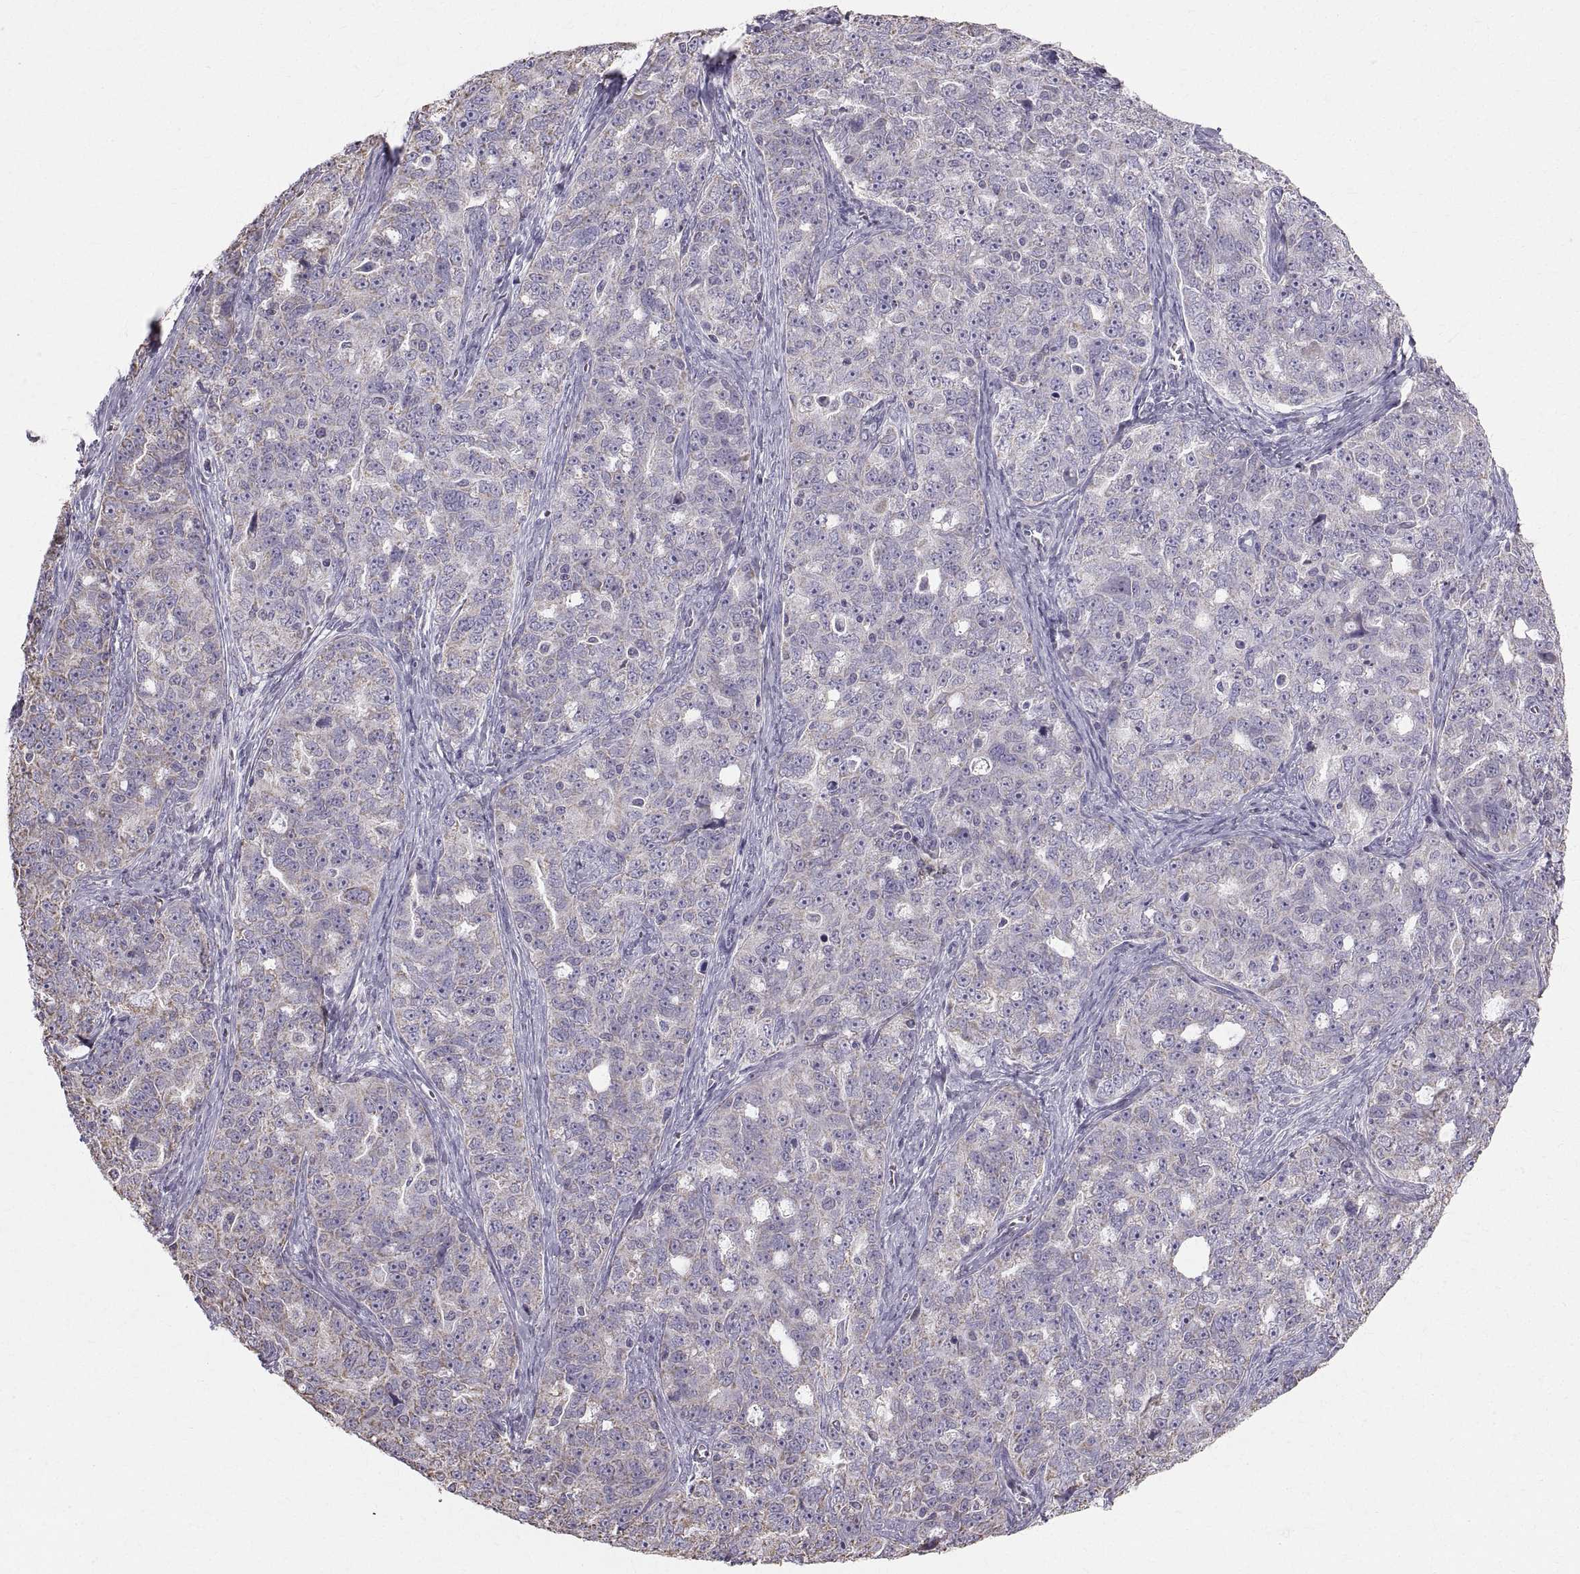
{"staining": {"intensity": "weak", "quantity": "<25%", "location": "cytoplasmic/membranous"}, "tissue": "ovarian cancer", "cell_type": "Tumor cells", "image_type": "cancer", "snomed": [{"axis": "morphology", "description": "Cystadenocarcinoma, serous, NOS"}, {"axis": "topography", "description": "Ovary"}], "caption": "An immunohistochemistry image of ovarian cancer is shown. There is no staining in tumor cells of ovarian cancer. (DAB IHC visualized using brightfield microscopy, high magnification).", "gene": "STMND1", "patient": {"sex": "female", "age": 51}}